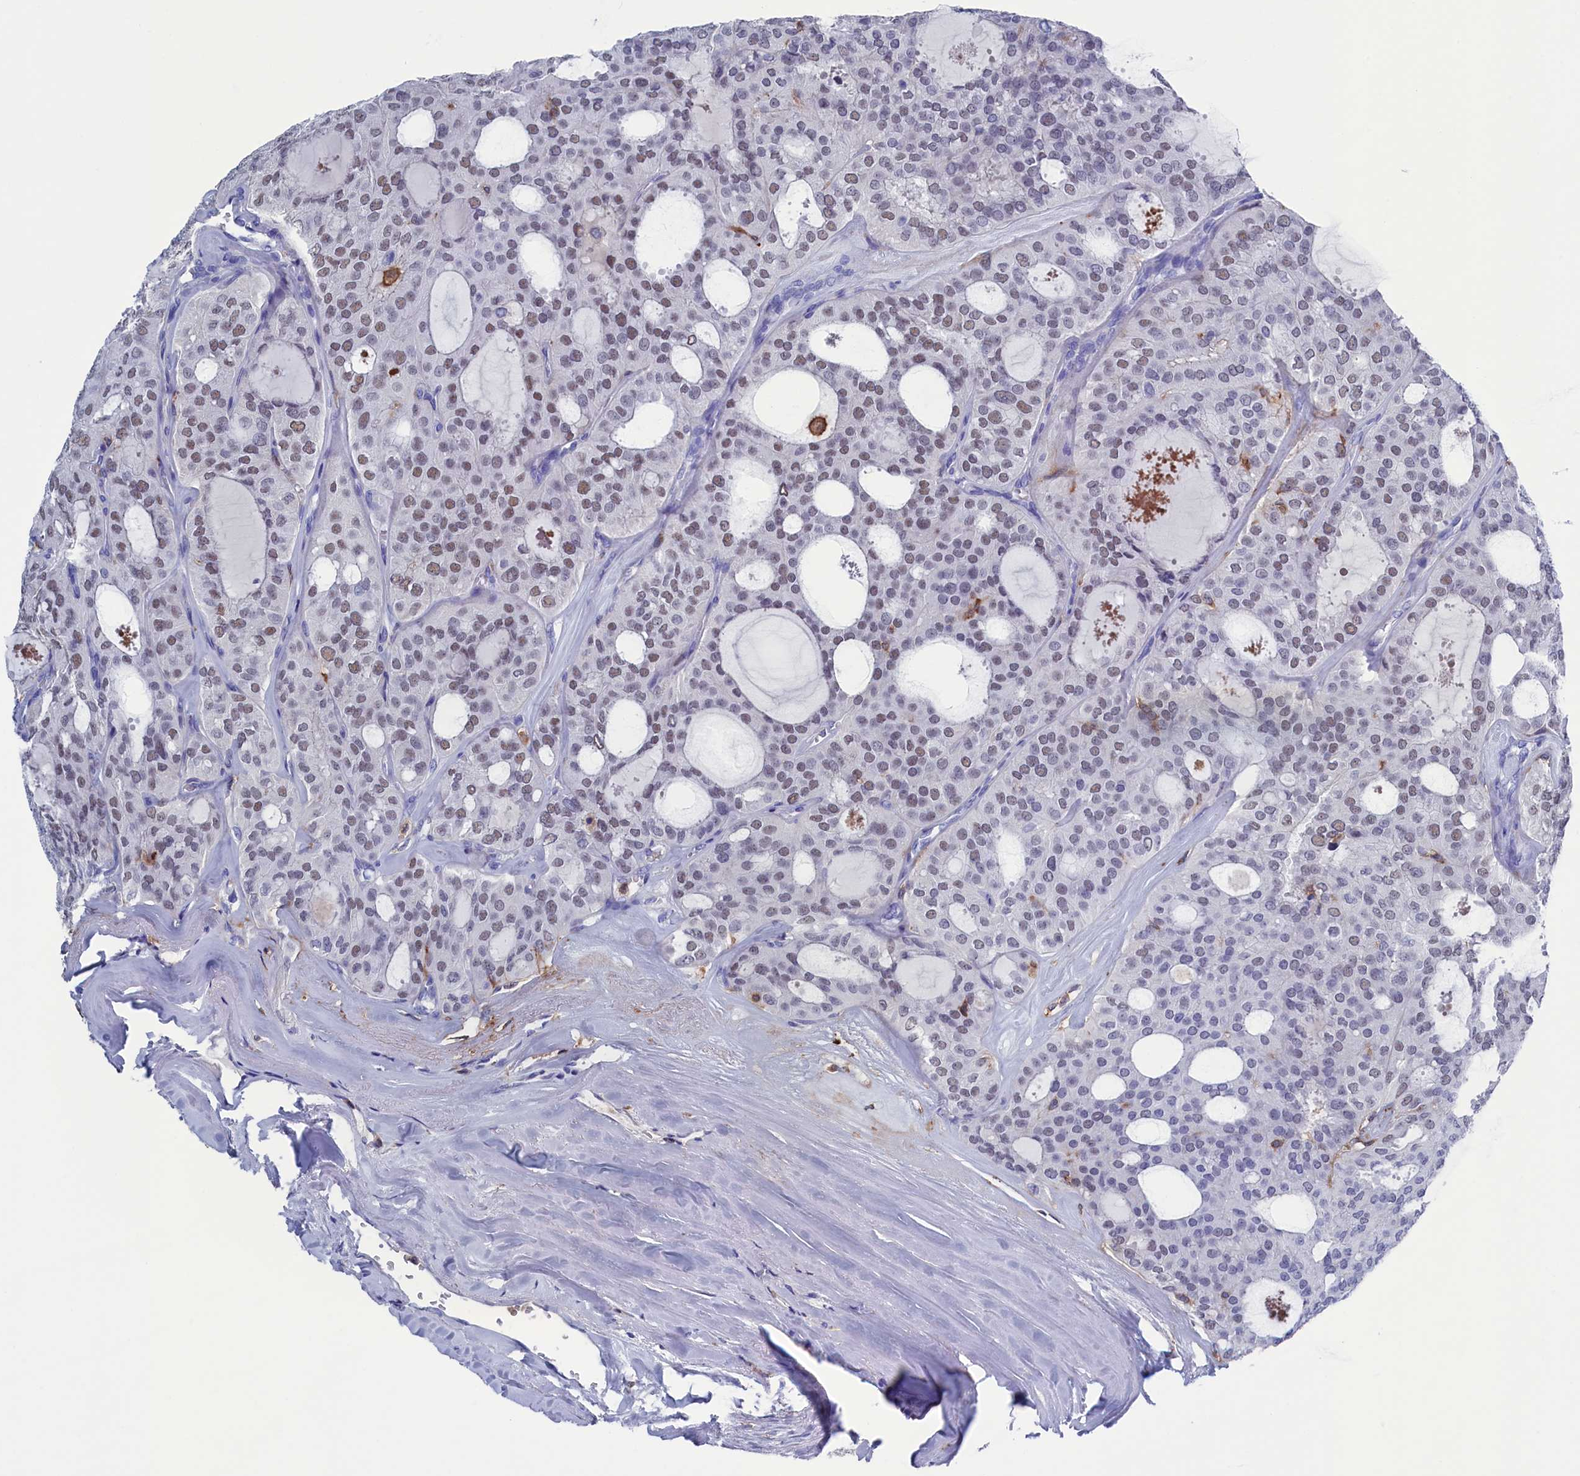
{"staining": {"intensity": "moderate", "quantity": "<25%", "location": "nuclear"}, "tissue": "thyroid cancer", "cell_type": "Tumor cells", "image_type": "cancer", "snomed": [{"axis": "morphology", "description": "Follicular adenoma carcinoma, NOS"}, {"axis": "topography", "description": "Thyroid gland"}], "caption": "Immunohistochemistry (IHC) histopathology image of neoplastic tissue: thyroid cancer (follicular adenoma carcinoma) stained using IHC exhibits low levels of moderate protein expression localized specifically in the nuclear of tumor cells, appearing as a nuclear brown color.", "gene": "TYROBP", "patient": {"sex": "male", "age": 75}}